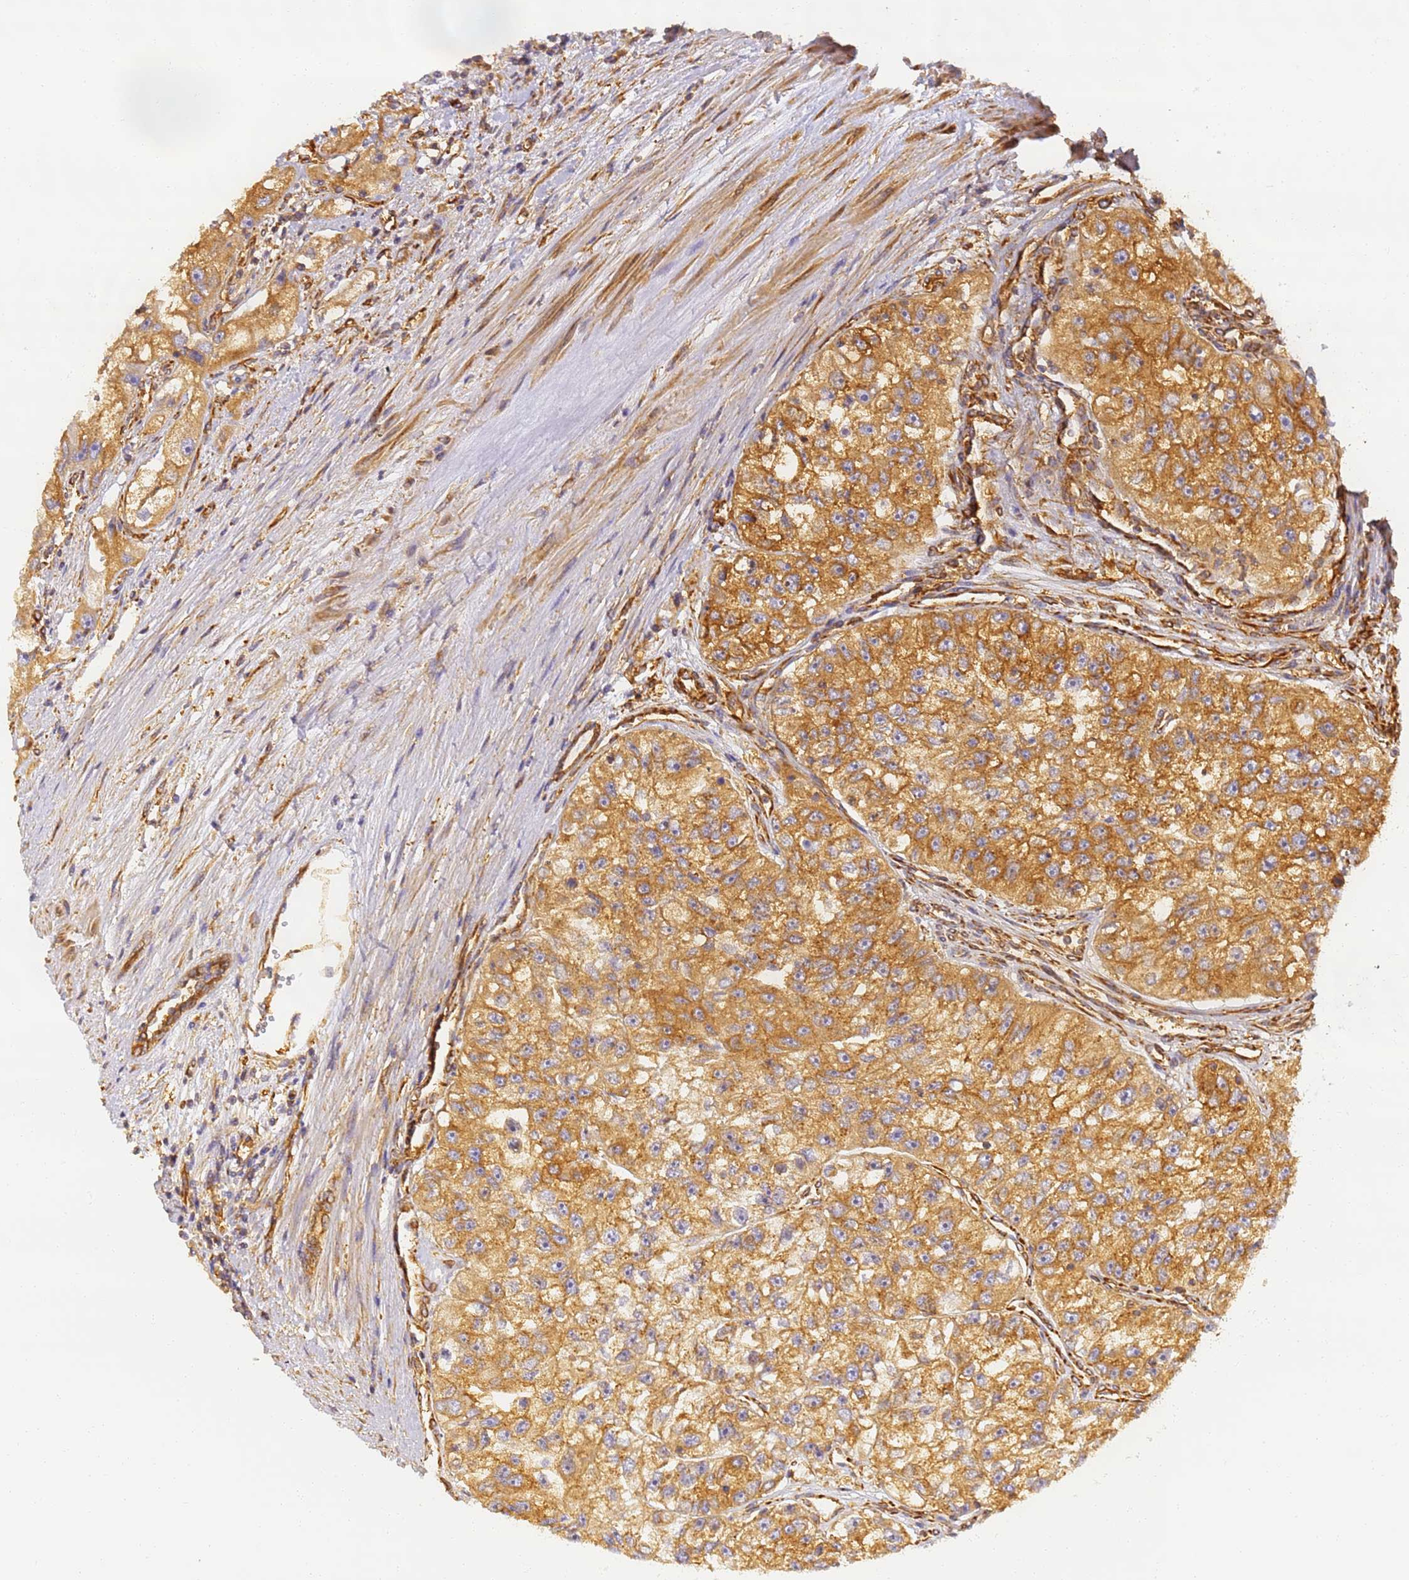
{"staining": {"intensity": "moderate", "quantity": ">75%", "location": "cytoplasmic/membranous"}, "tissue": "renal cancer", "cell_type": "Tumor cells", "image_type": "cancer", "snomed": [{"axis": "morphology", "description": "Adenocarcinoma, NOS"}, {"axis": "topography", "description": "Kidney"}], "caption": "Protein expression analysis of human renal cancer reveals moderate cytoplasmic/membranous expression in approximately >75% of tumor cells. The staining was performed using DAB (3,3'-diaminobenzidine), with brown indicating positive protein expression. Nuclei are stained blue with hematoxylin.", "gene": "DYNC1I2", "patient": {"sex": "male", "age": 63}}